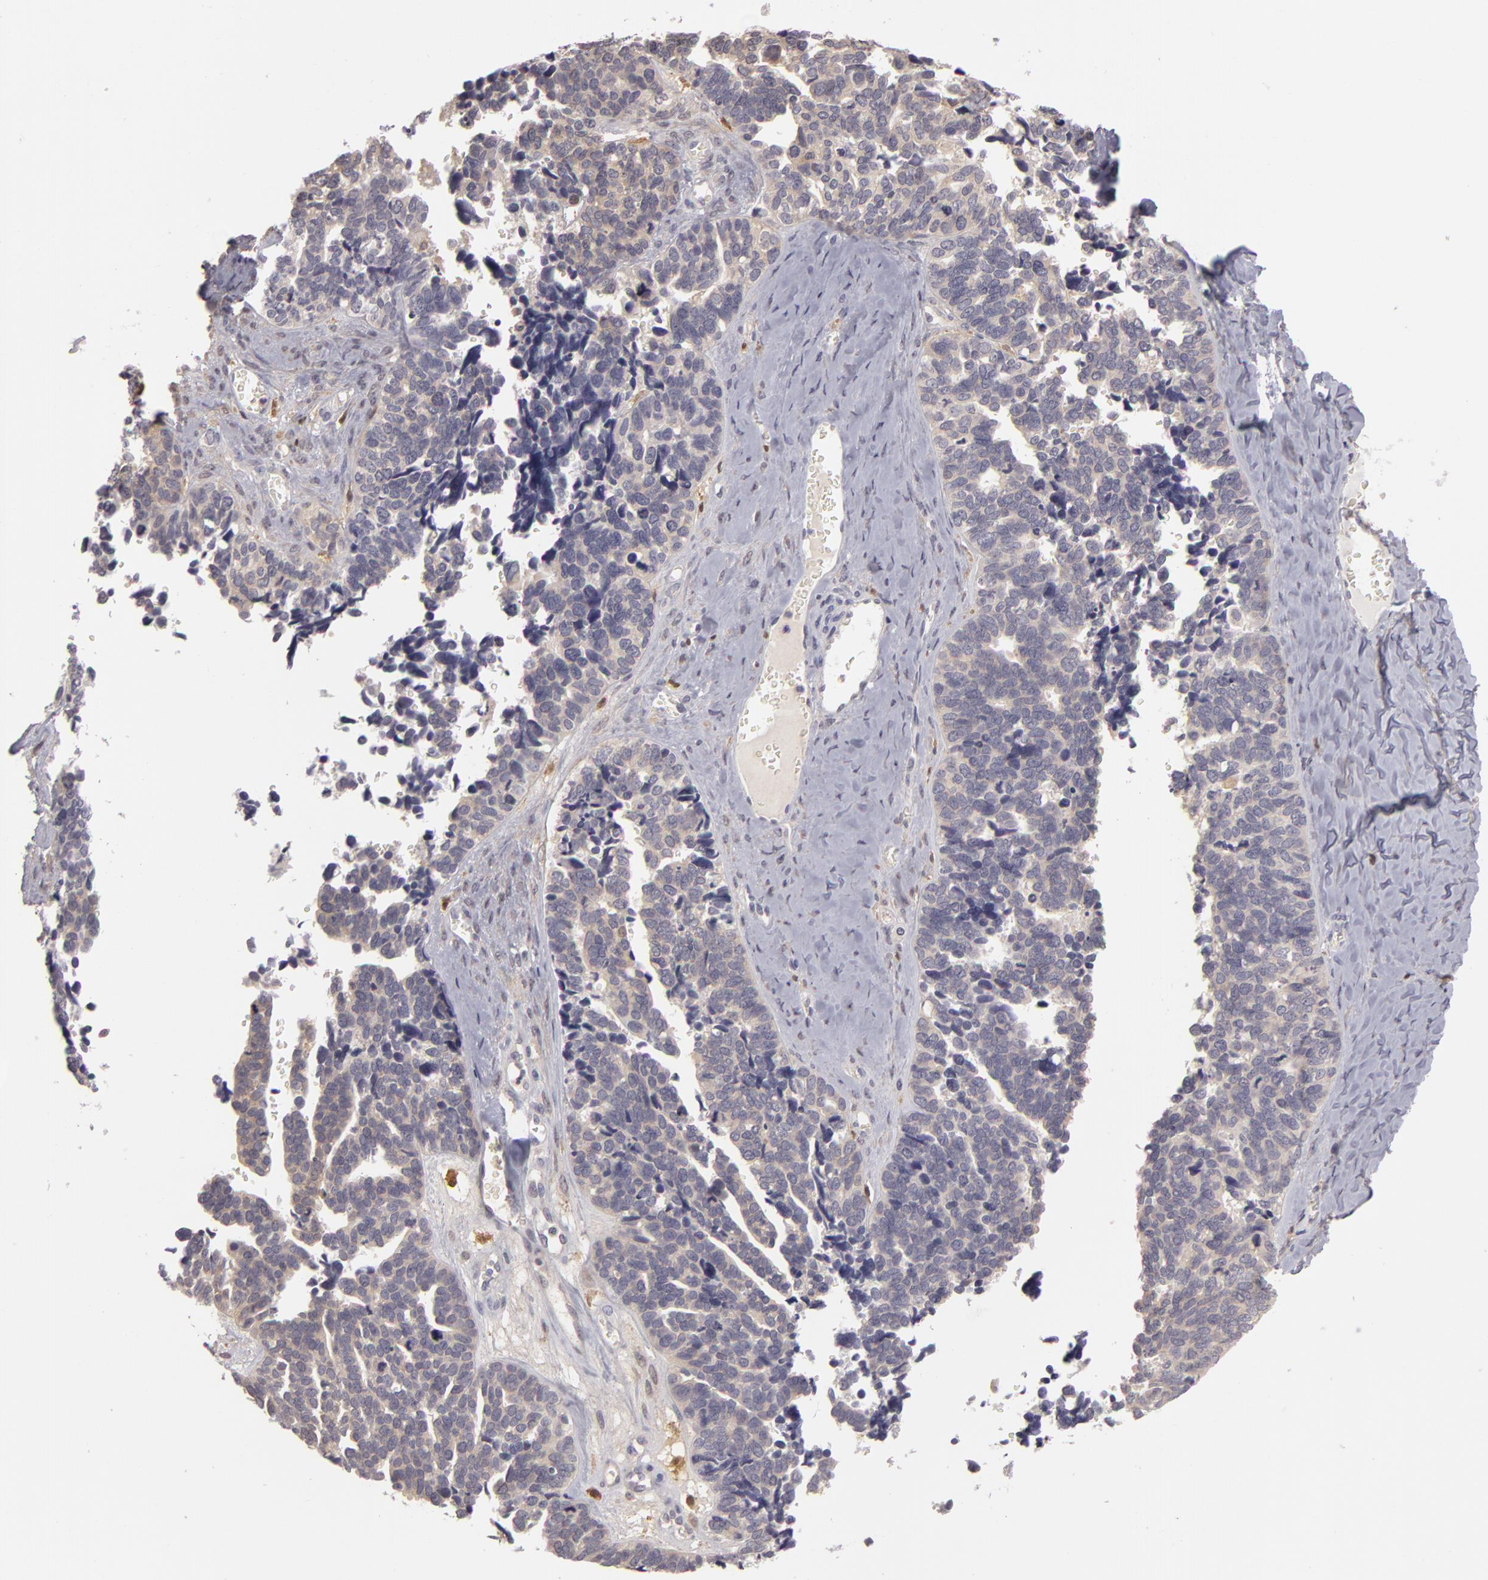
{"staining": {"intensity": "negative", "quantity": "none", "location": "none"}, "tissue": "ovarian cancer", "cell_type": "Tumor cells", "image_type": "cancer", "snomed": [{"axis": "morphology", "description": "Cystadenocarcinoma, serous, NOS"}, {"axis": "topography", "description": "Ovary"}], "caption": "There is no significant expression in tumor cells of ovarian cancer (serous cystadenocarcinoma).", "gene": "GNPDA1", "patient": {"sex": "female", "age": 77}}